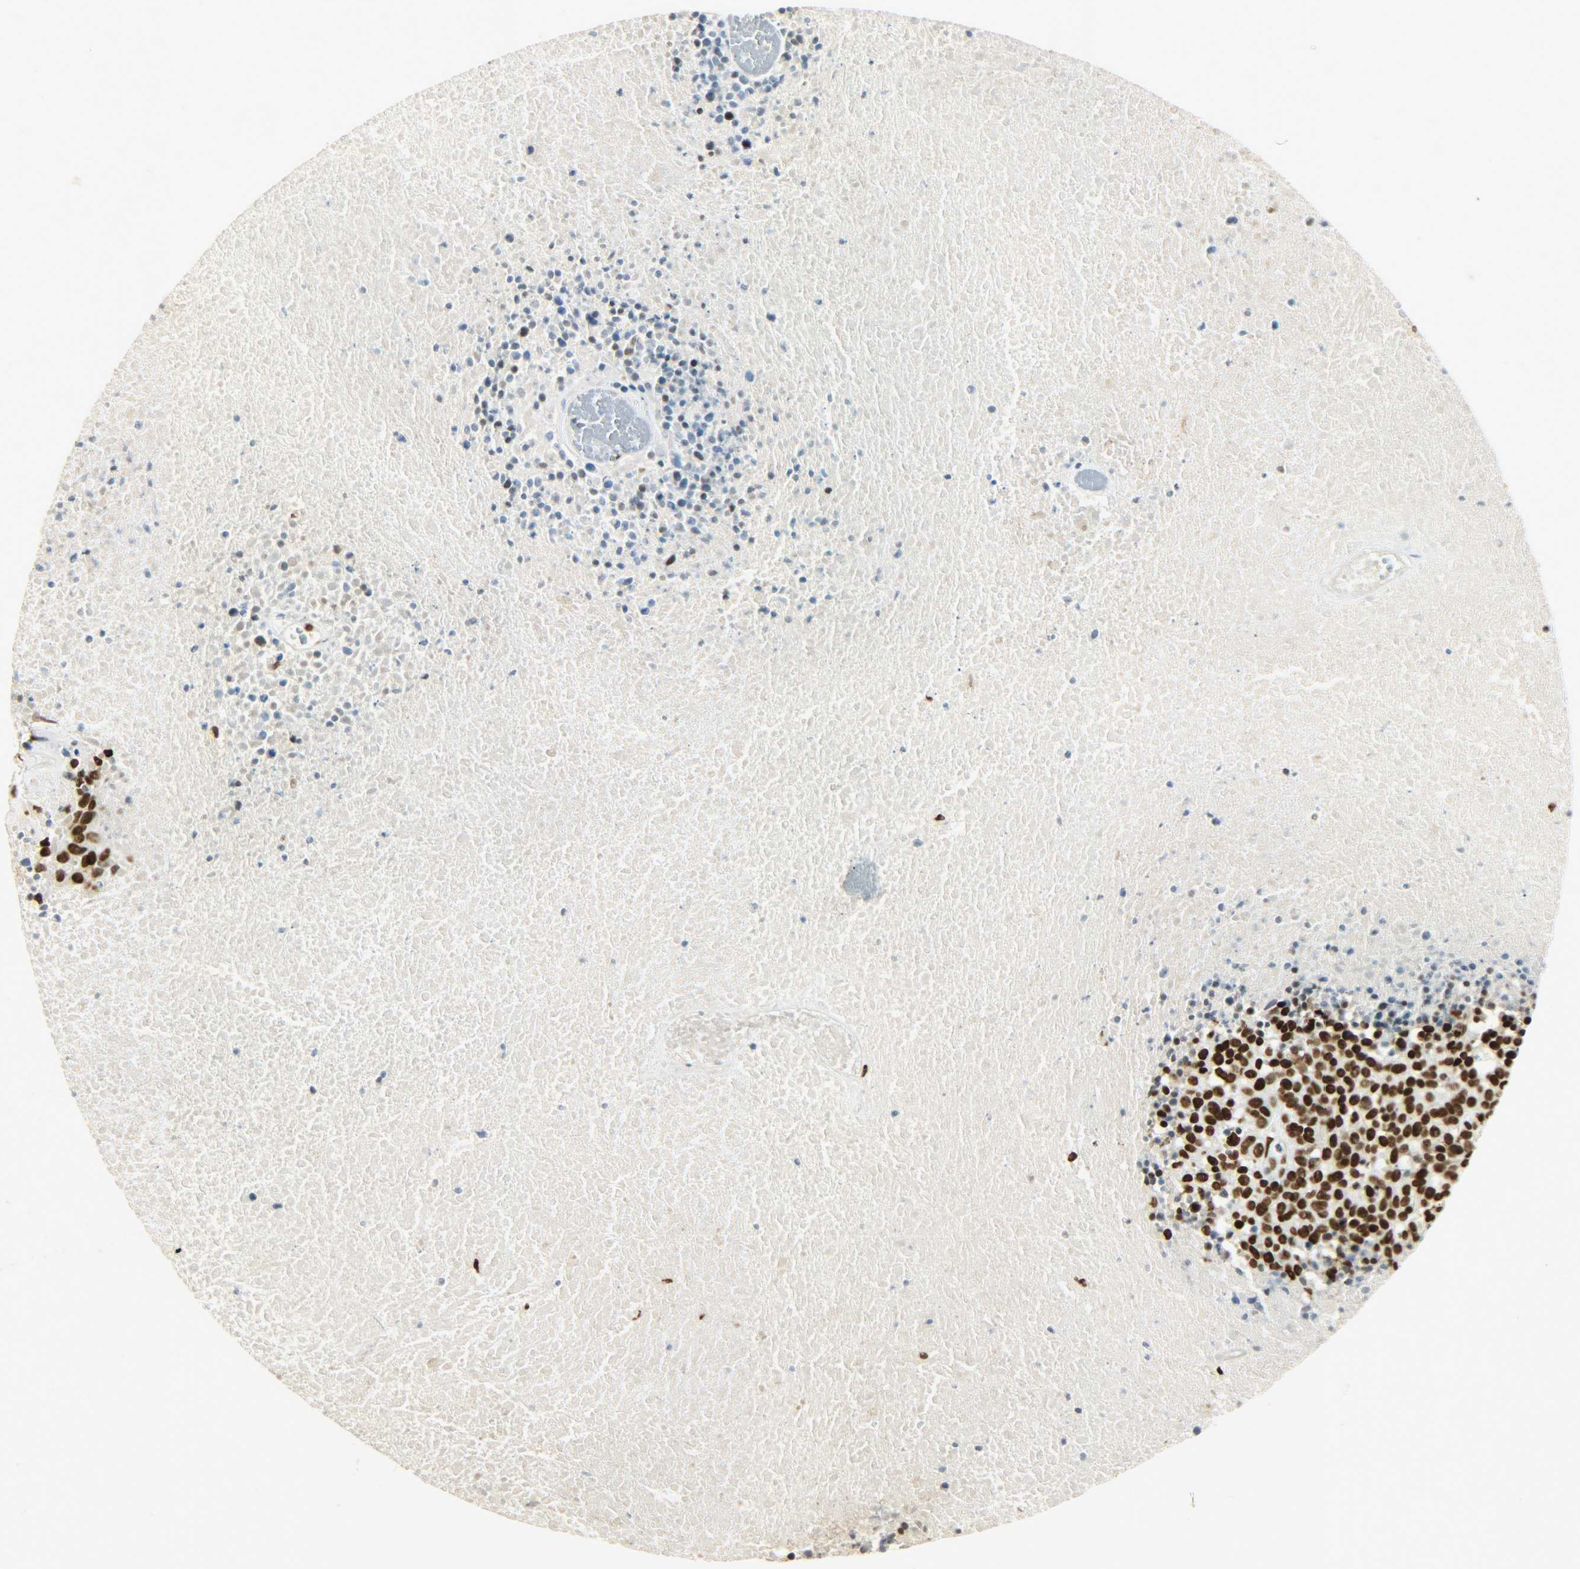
{"staining": {"intensity": "strong", "quantity": ">75%", "location": "nuclear"}, "tissue": "melanoma", "cell_type": "Tumor cells", "image_type": "cancer", "snomed": [{"axis": "morphology", "description": "Malignant melanoma, Metastatic site"}, {"axis": "topography", "description": "Cerebral cortex"}], "caption": "Strong nuclear expression for a protein is present in approximately >75% of tumor cells of melanoma using IHC.", "gene": "KHDRBS1", "patient": {"sex": "female", "age": 52}}